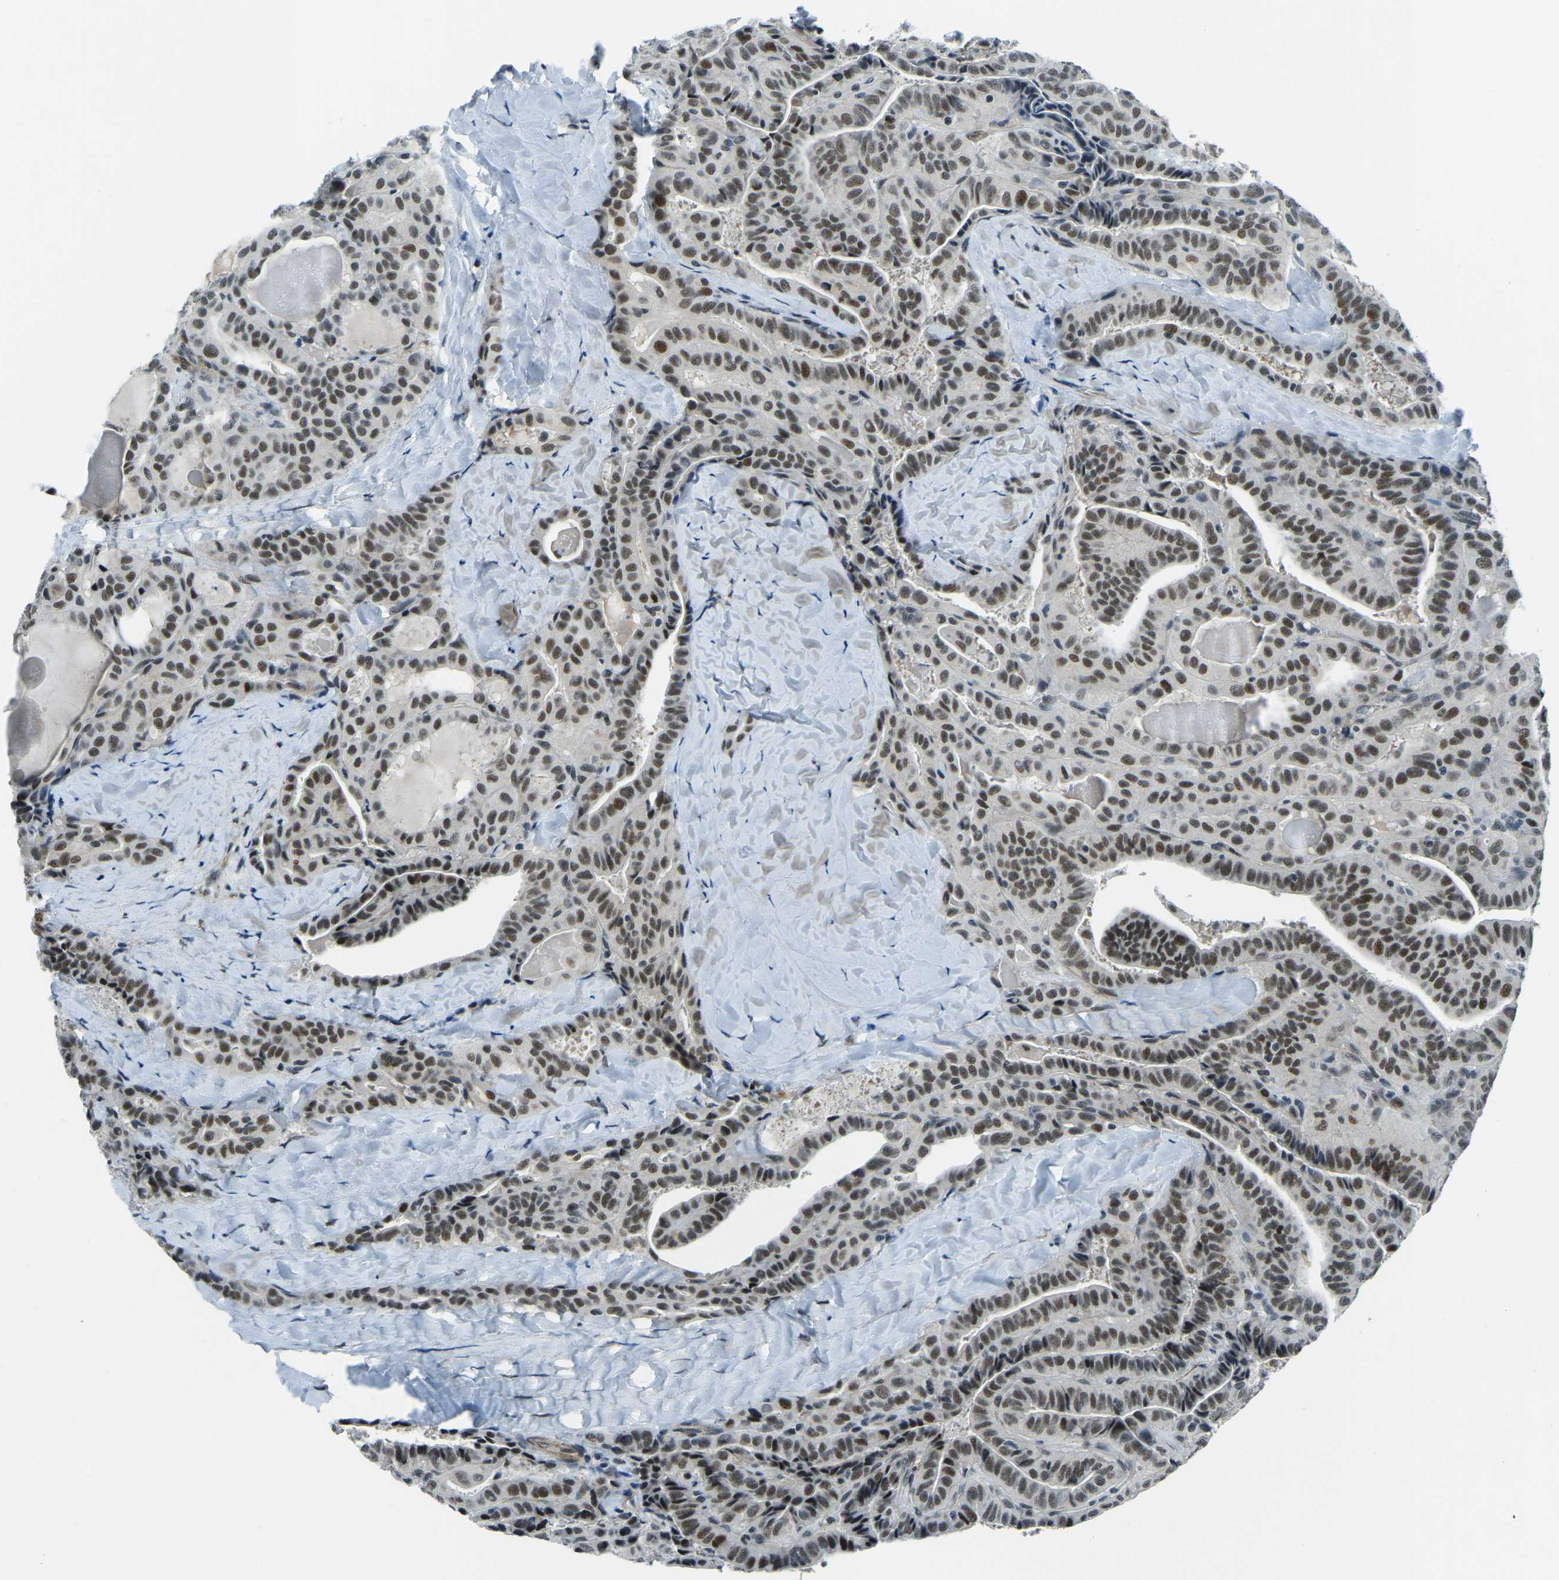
{"staining": {"intensity": "moderate", "quantity": ">75%", "location": "nuclear"}, "tissue": "thyroid cancer", "cell_type": "Tumor cells", "image_type": "cancer", "snomed": [{"axis": "morphology", "description": "Papillary adenocarcinoma, NOS"}, {"axis": "topography", "description": "Thyroid gland"}], "caption": "This is an image of IHC staining of thyroid cancer, which shows moderate positivity in the nuclear of tumor cells.", "gene": "PRCC", "patient": {"sex": "male", "age": 77}}